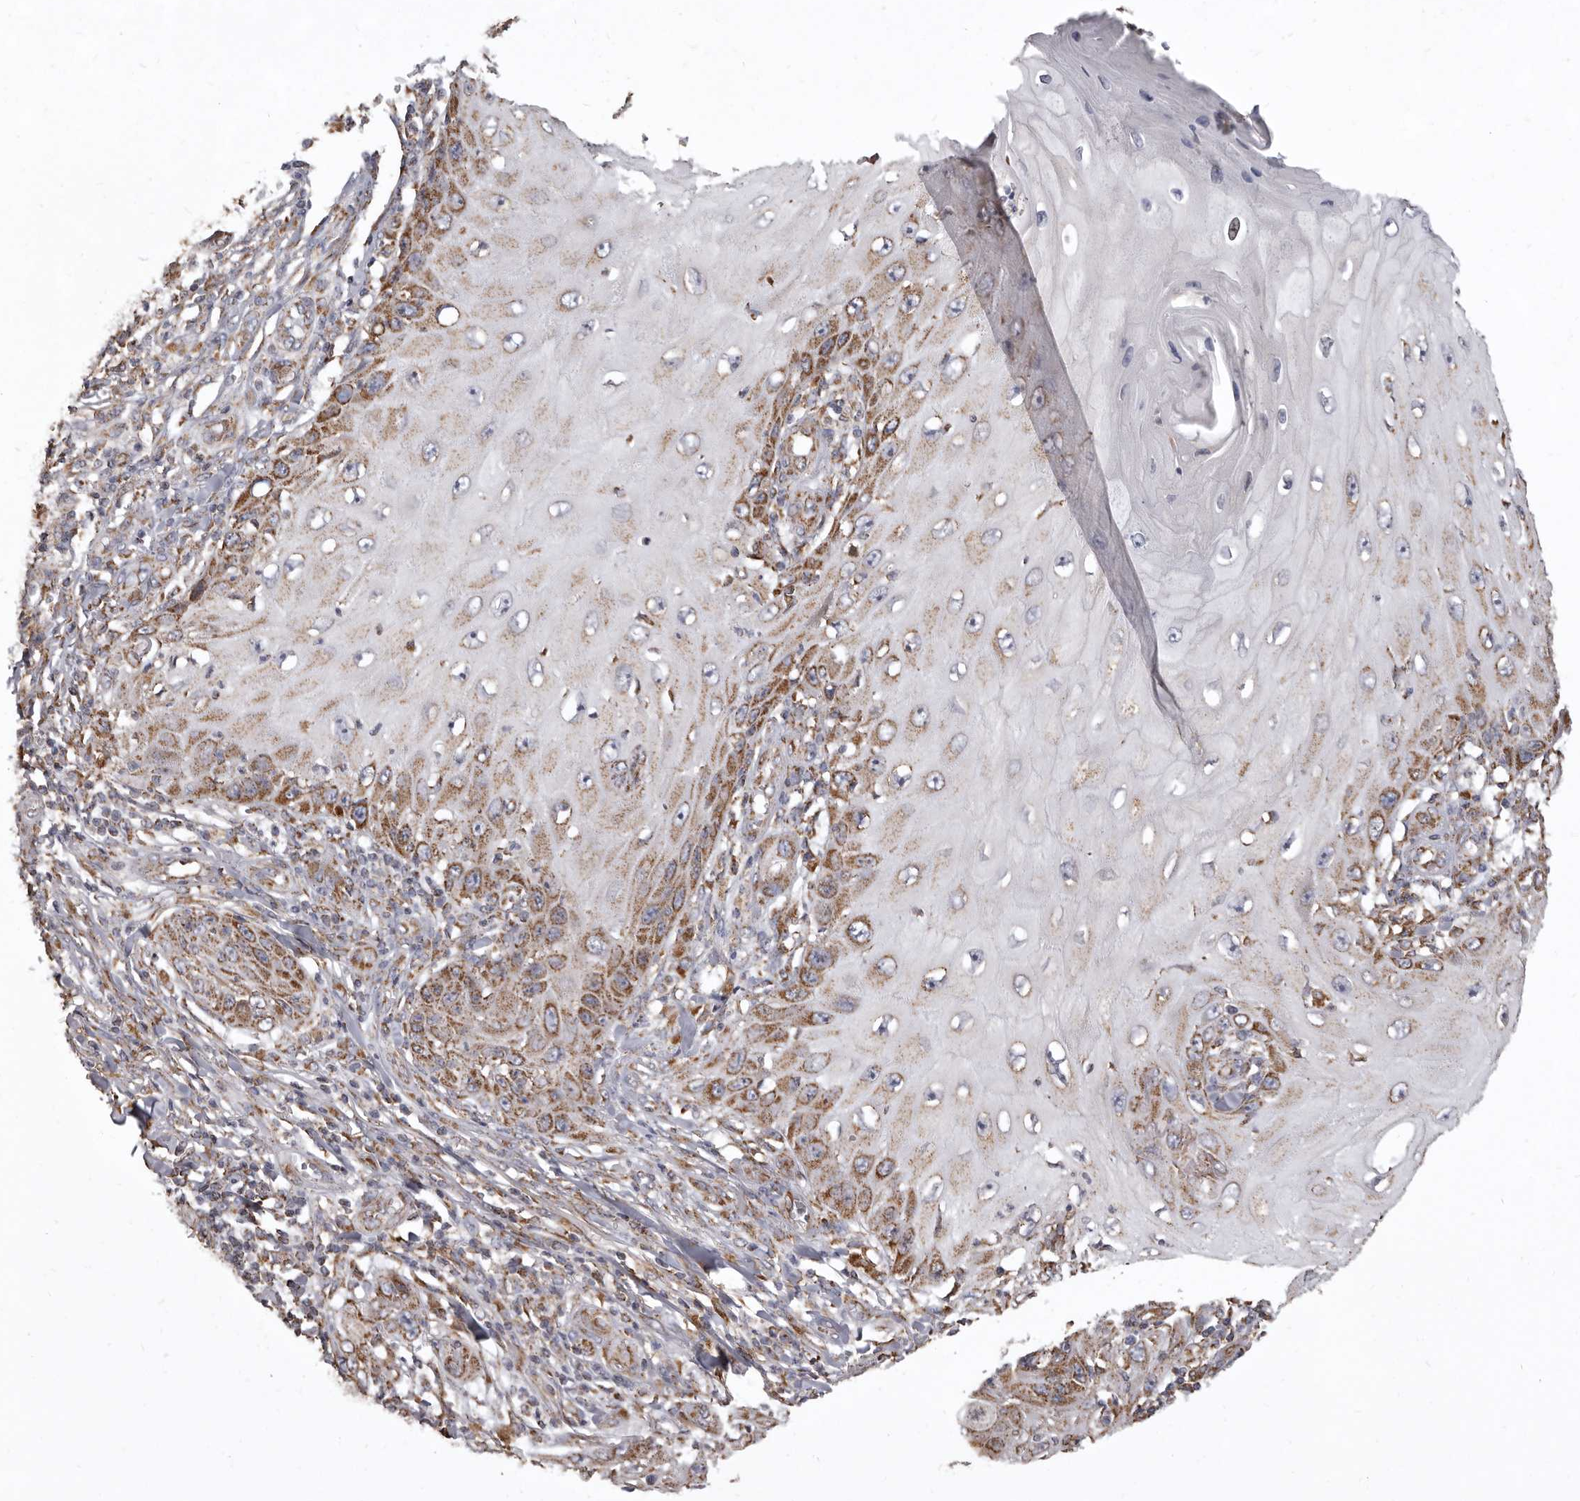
{"staining": {"intensity": "strong", "quantity": ">75%", "location": "cytoplasmic/membranous"}, "tissue": "skin cancer", "cell_type": "Tumor cells", "image_type": "cancer", "snomed": [{"axis": "morphology", "description": "Squamous cell carcinoma, NOS"}, {"axis": "topography", "description": "Skin"}], "caption": "An image showing strong cytoplasmic/membranous expression in about >75% of tumor cells in skin squamous cell carcinoma, as visualized by brown immunohistochemical staining.", "gene": "CDK5RAP3", "patient": {"sex": "female", "age": 73}}